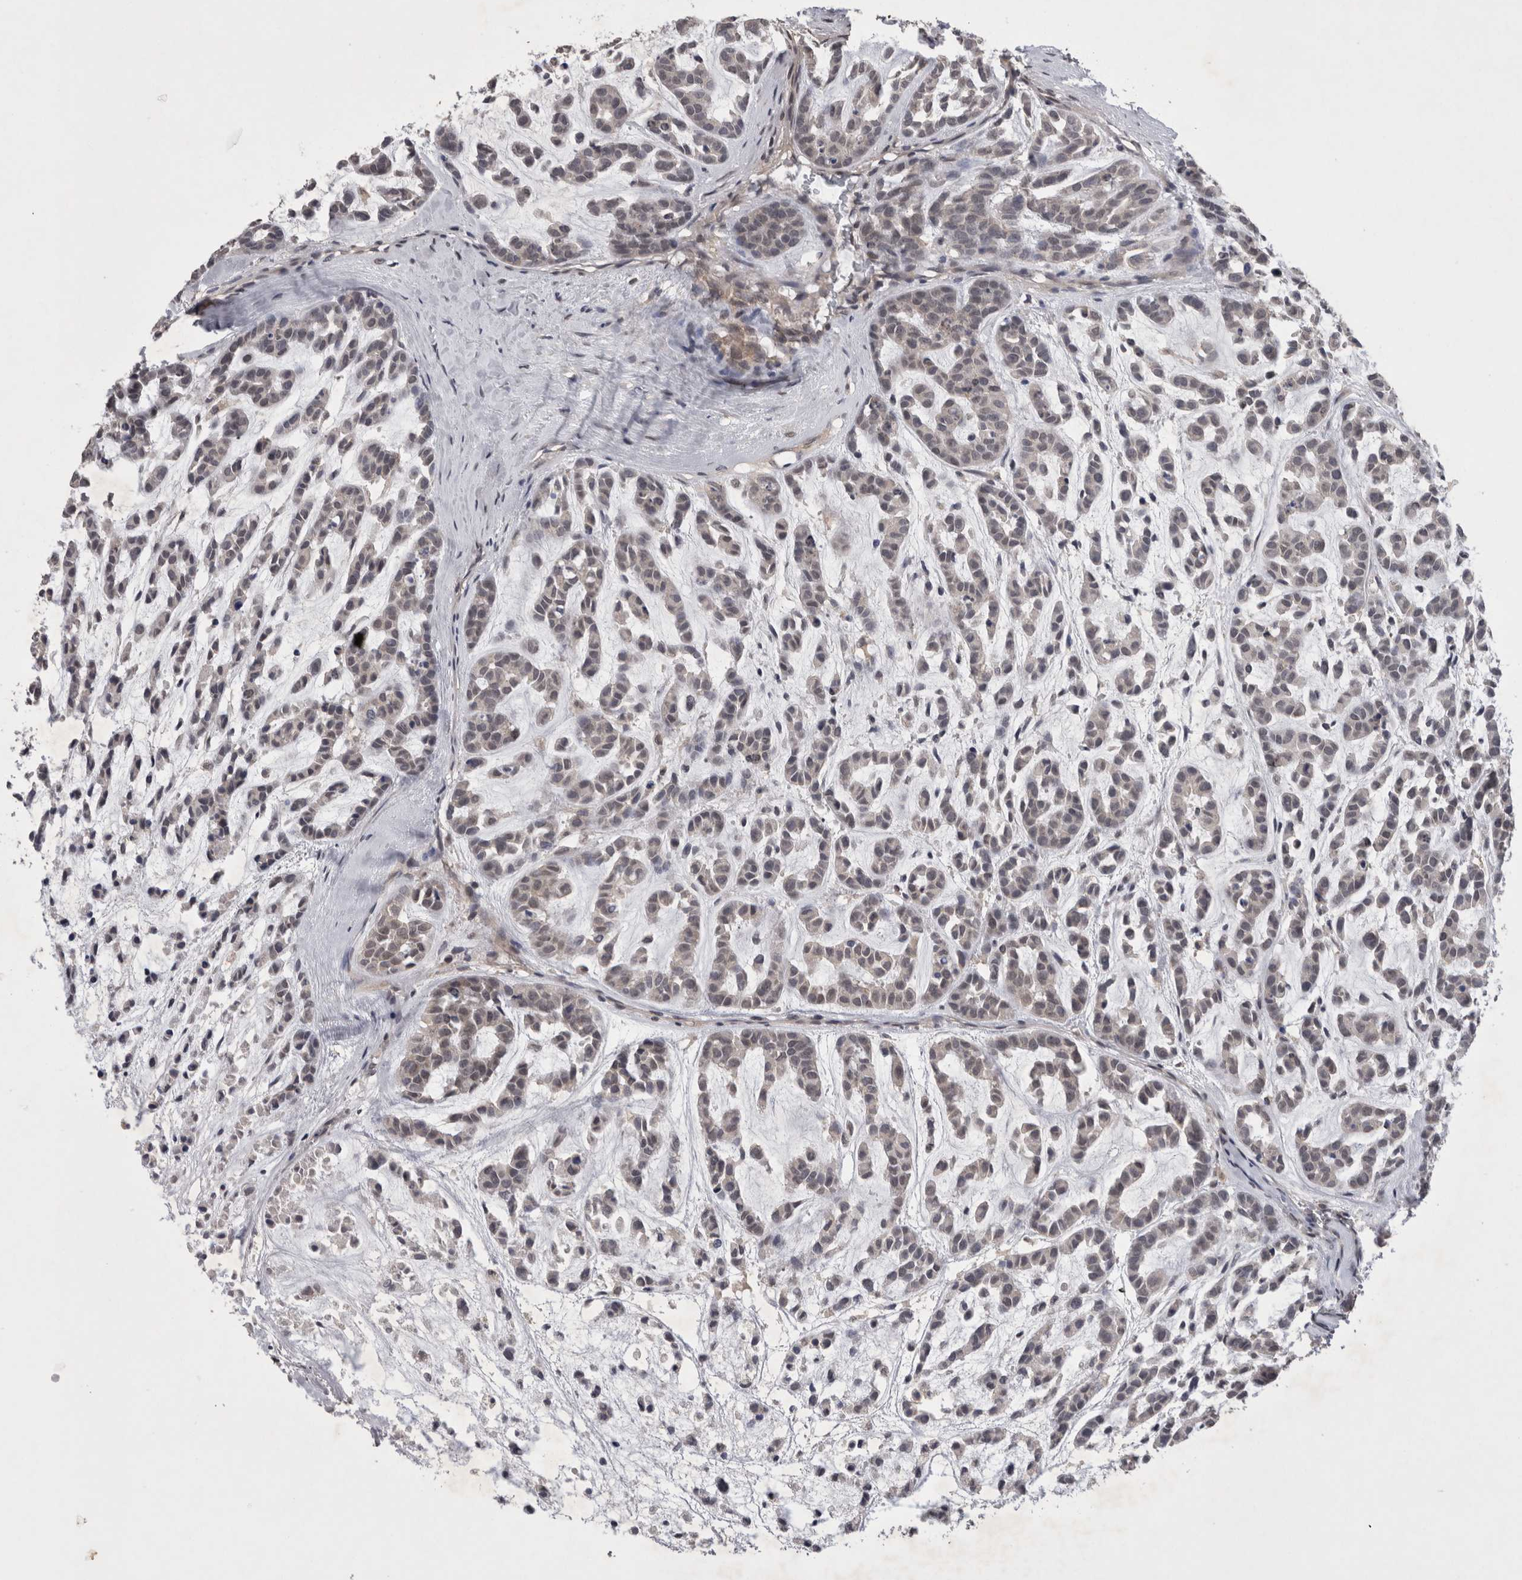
{"staining": {"intensity": "negative", "quantity": "none", "location": "none"}, "tissue": "head and neck cancer", "cell_type": "Tumor cells", "image_type": "cancer", "snomed": [{"axis": "morphology", "description": "Adenocarcinoma, NOS"}, {"axis": "morphology", "description": "Adenoma, NOS"}, {"axis": "topography", "description": "Head-Neck"}], "caption": "An IHC photomicrograph of head and neck adenocarcinoma is shown. There is no staining in tumor cells of head and neck adenocarcinoma.", "gene": "NFATC2", "patient": {"sex": "female", "age": 55}}